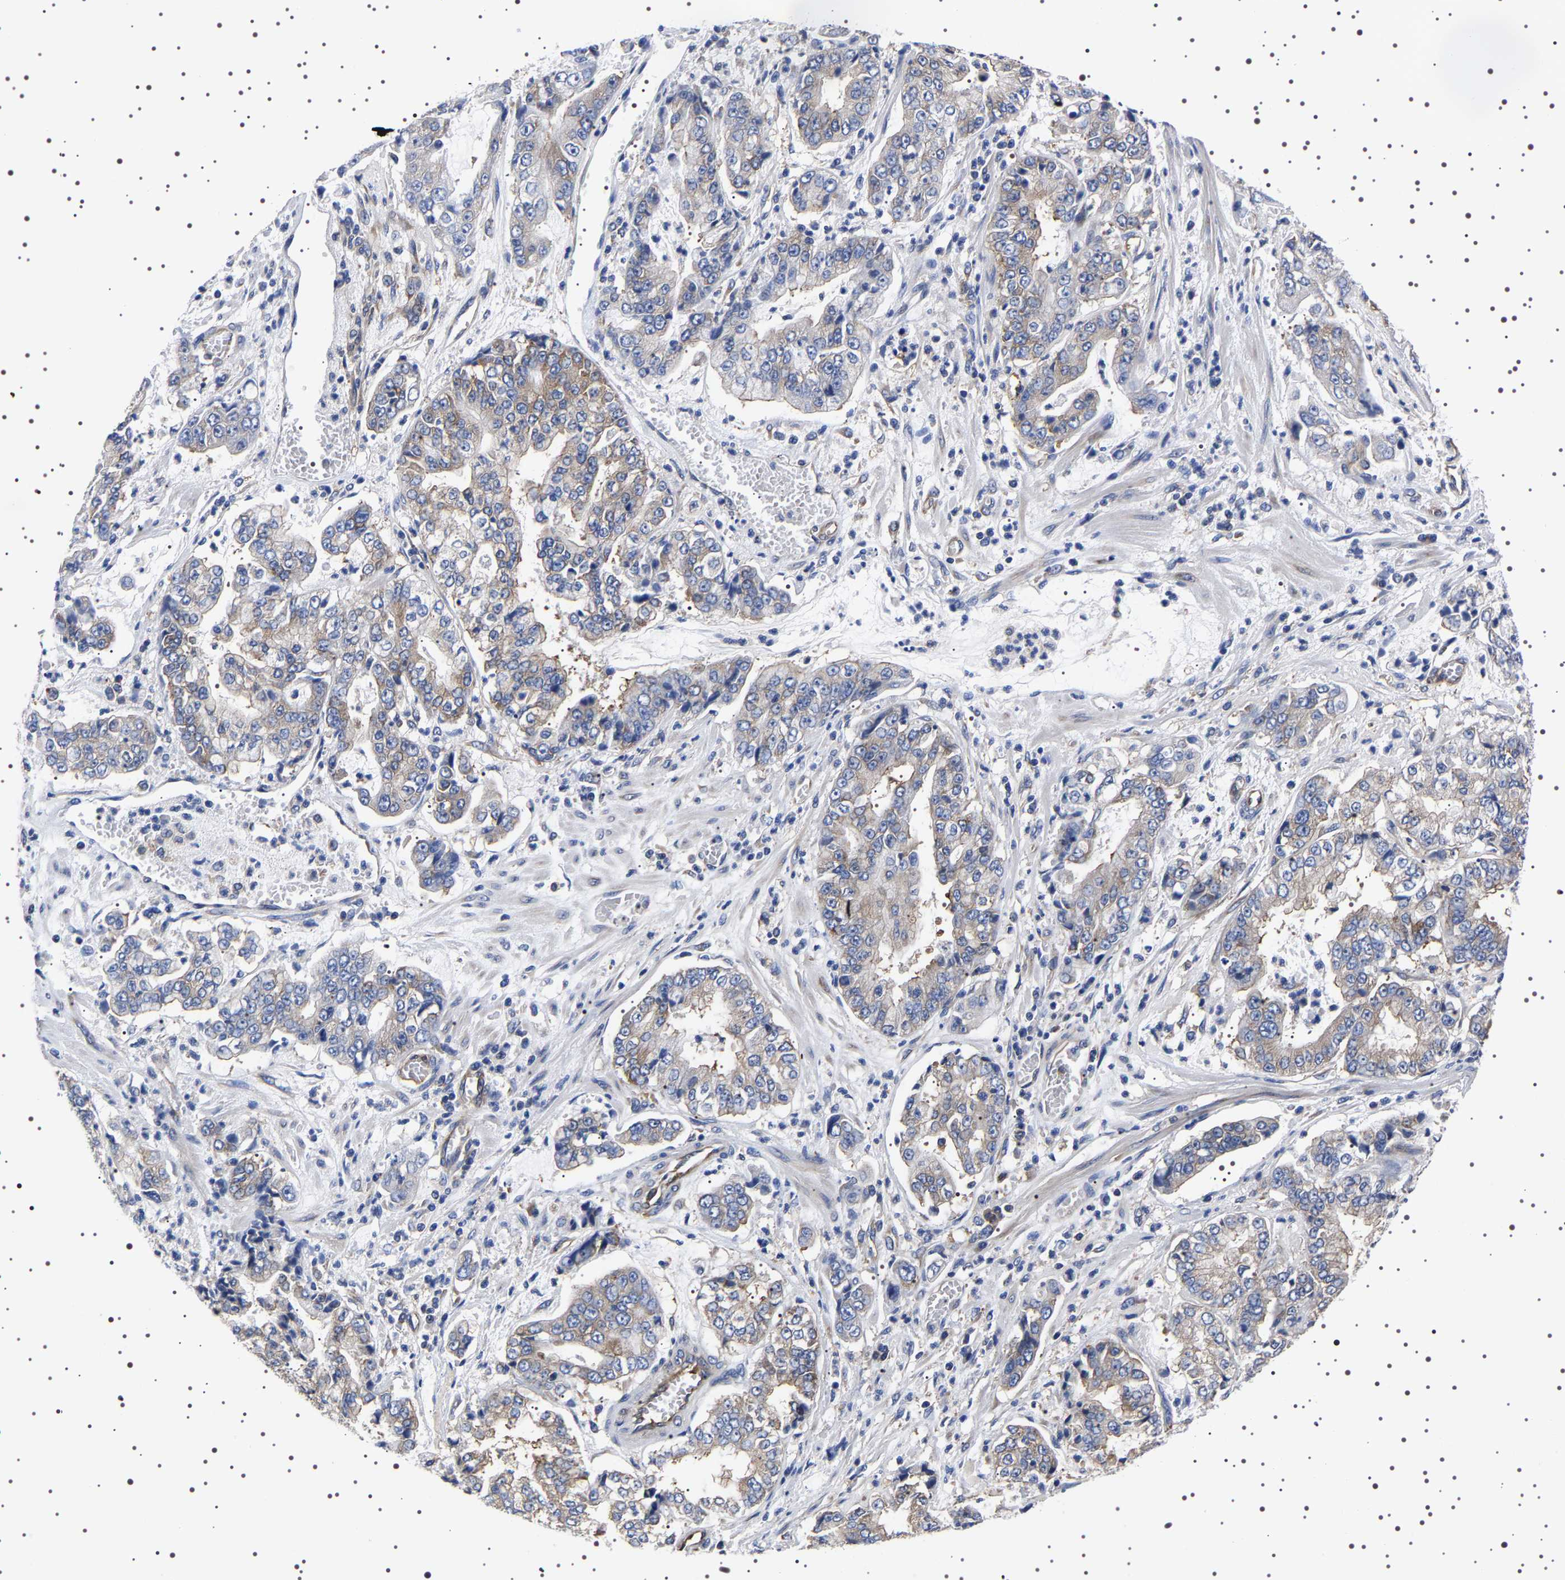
{"staining": {"intensity": "weak", "quantity": "25%-75%", "location": "cytoplasmic/membranous"}, "tissue": "stomach cancer", "cell_type": "Tumor cells", "image_type": "cancer", "snomed": [{"axis": "morphology", "description": "Adenocarcinoma, NOS"}, {"axis": "topography", "description": "Stomach"}], "caption": "Protein expression analysis of stomach adenocarcinoma displays weak cytoplasmic/membranous expression in approximately 25%-75% of tumor cells.", "gene": "DARS1", "patient": {"sex": "male", "age": 76}}